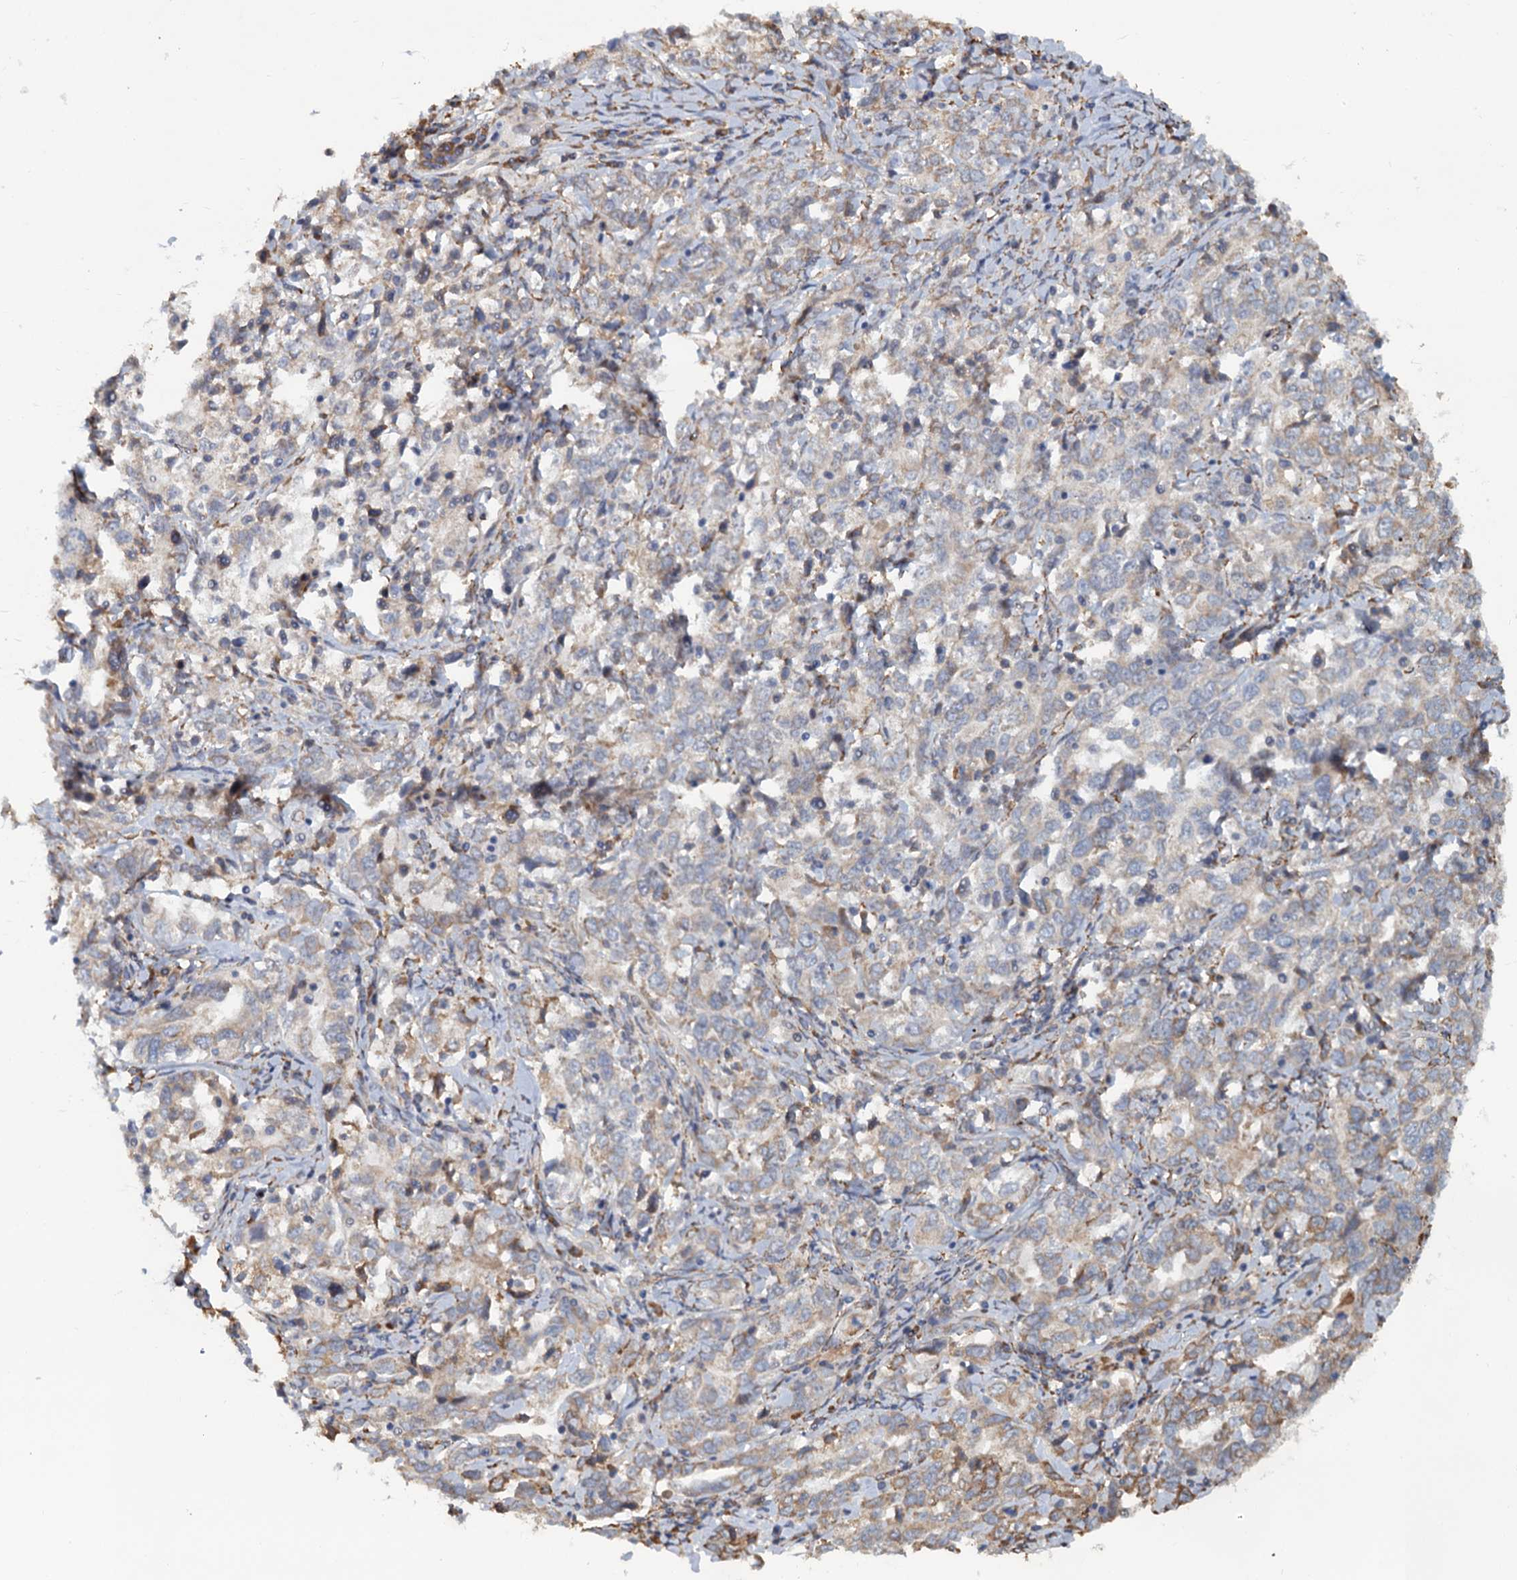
{"staining": {"intensity": "weak", "quantity": "25%-75%", "location": "cytoplasmic/membranous"}, "tissue": "ovarian cancer", "cell_type": "Tumor cells", "image_type": "cancer", "snomed": [{"axis": "morphology", "description": "Carcinoma, endometroid"}, {"axis": "topography", "description": "Ovary"}], "caption": "About 25%-75% of tumor cells in human ovarian endometroid carcinoma demonstrate weak cytoplasmic/membranous protein staining as visualized by brown immunohistochemical staining.", "gene": "LRRC51", "patient": {"sex": "female", "age": 62}}